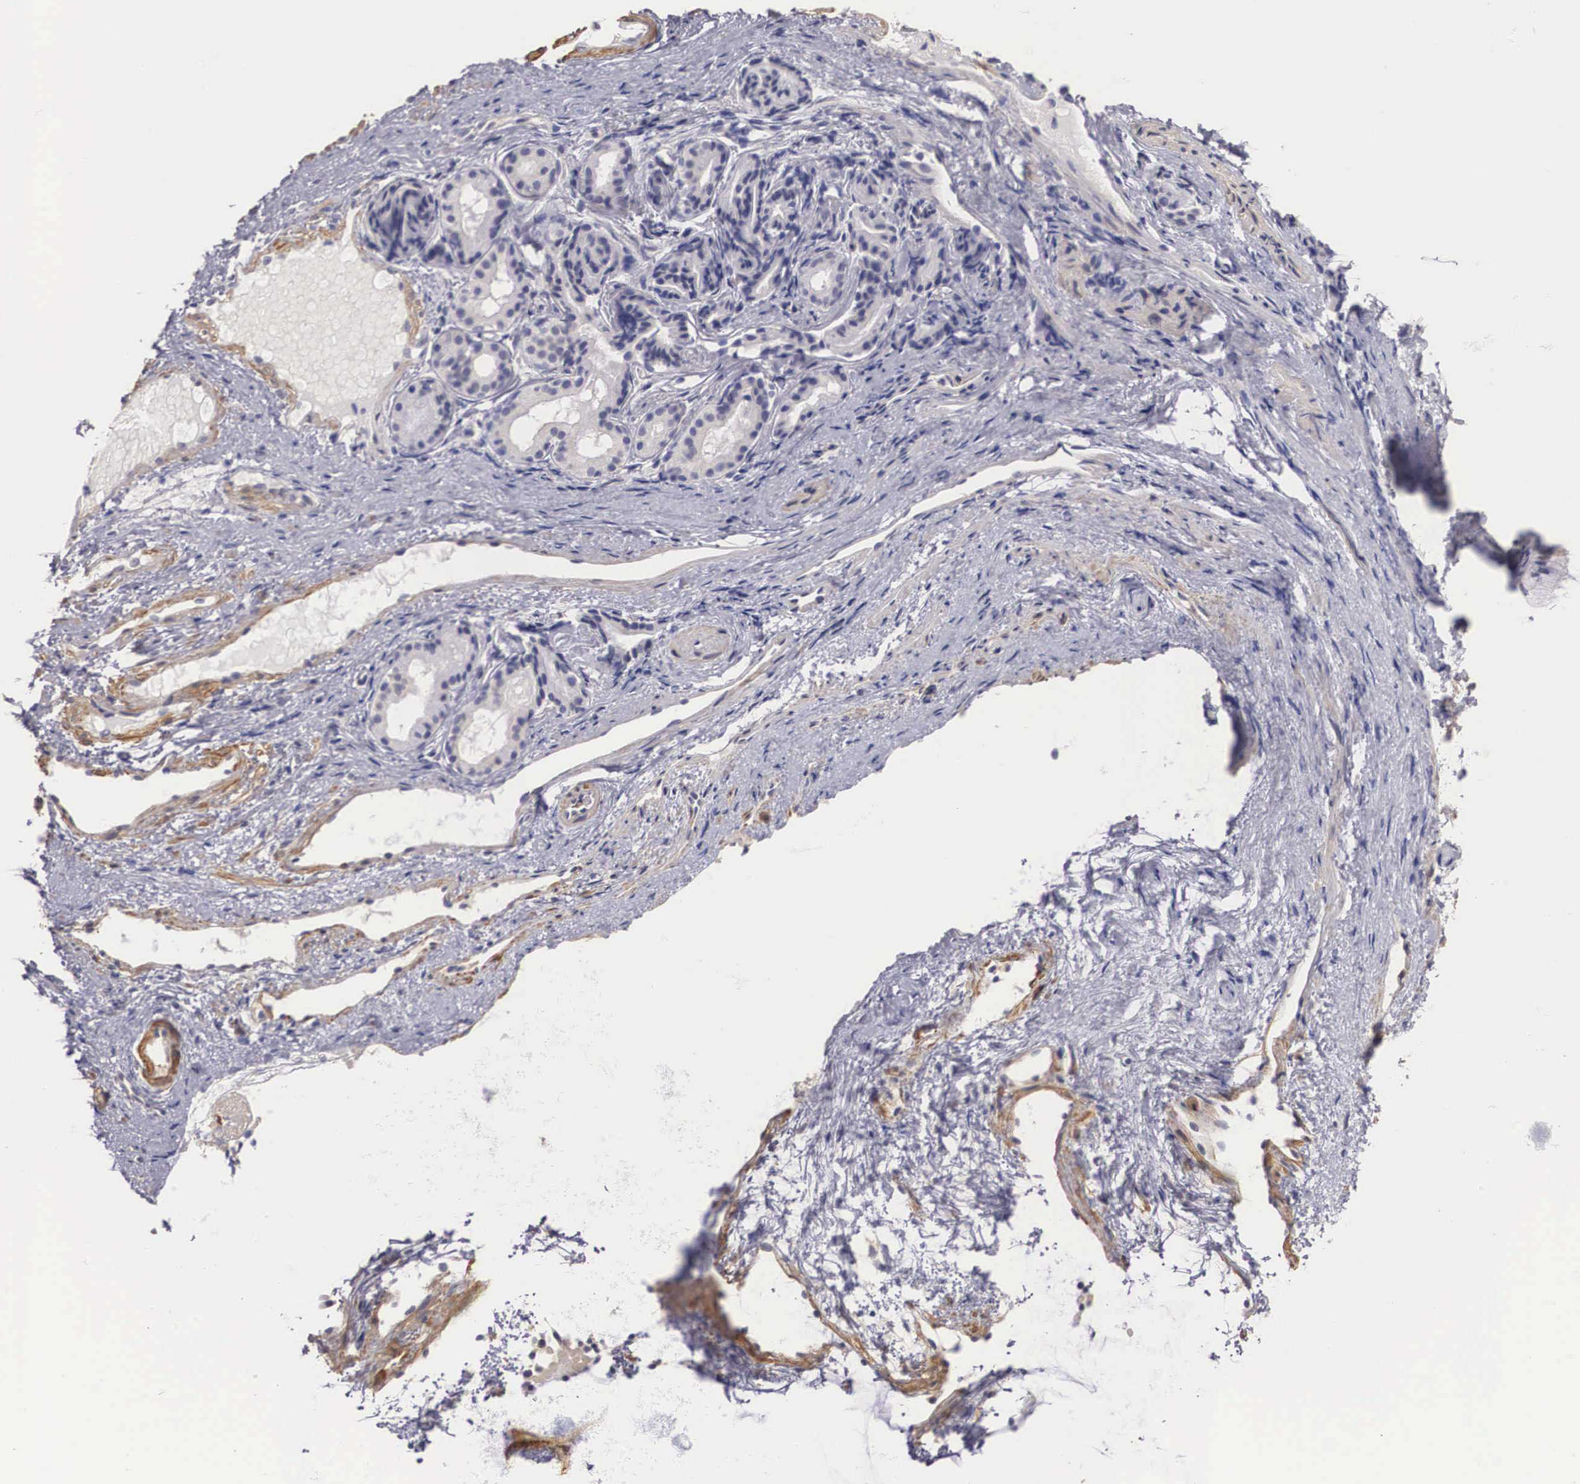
{"staining": {"intensity": "negative", "quantity": "none", "location": "none"}, "tissue": "nasopharynx", "cell_type": "Respiratory epithelial cells", "image_type": "normal", "snomed": [{"axis": "morphology", "description": "Normal tissue, NOS"}, {"axis": "topography", "description": "Nasopharynx"}], "caption": "An IHC image of unremarkable nasopharynx is shown. There is no staining in respiratory epithelial cells of nasopharynx.", "gene": "ENOX2", "patient": {"sex": "female", "age": 78}}